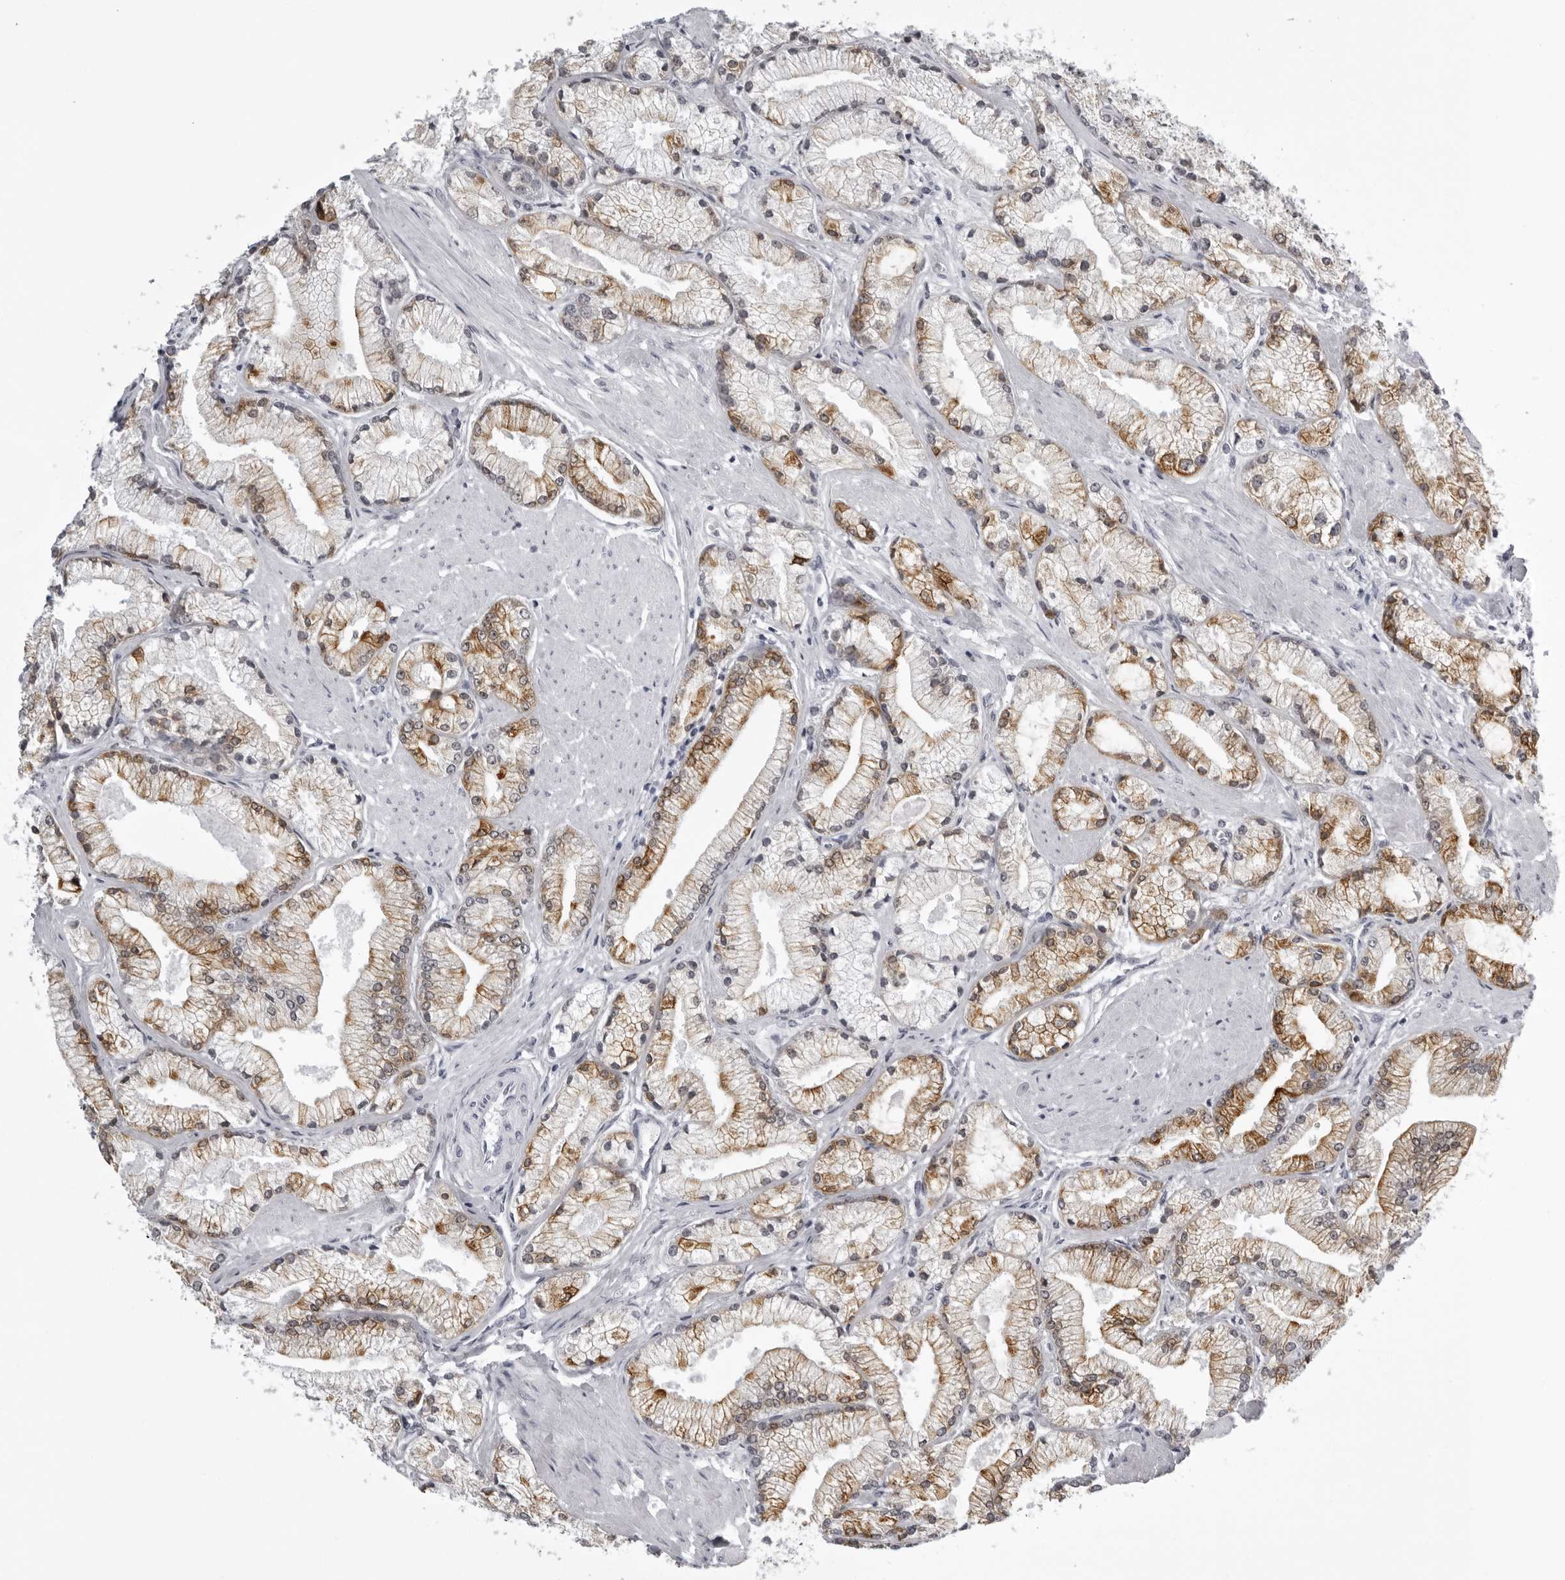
{"staining": {"intensity": "moderate", "quantity": ">75%", "location": "cytoplasmic/membranous"}, "tissue": "prostate cancer", "cell_type": "Tumor cells", "image_type": "cancer", "snomed": [{"axis": "morphology", "description": "Adenocarcinoma, High grade"}, {"axis": "topography", "description": "Prostate"}], "caption": "Moderate cytoplasmic/membranous protein staining is identified in about >75% of tumor cells in prostate cancer (adenocarcinoma (high-grade)).", "gene": "UROD", "patient": {"sex": "male", "age": 50}}